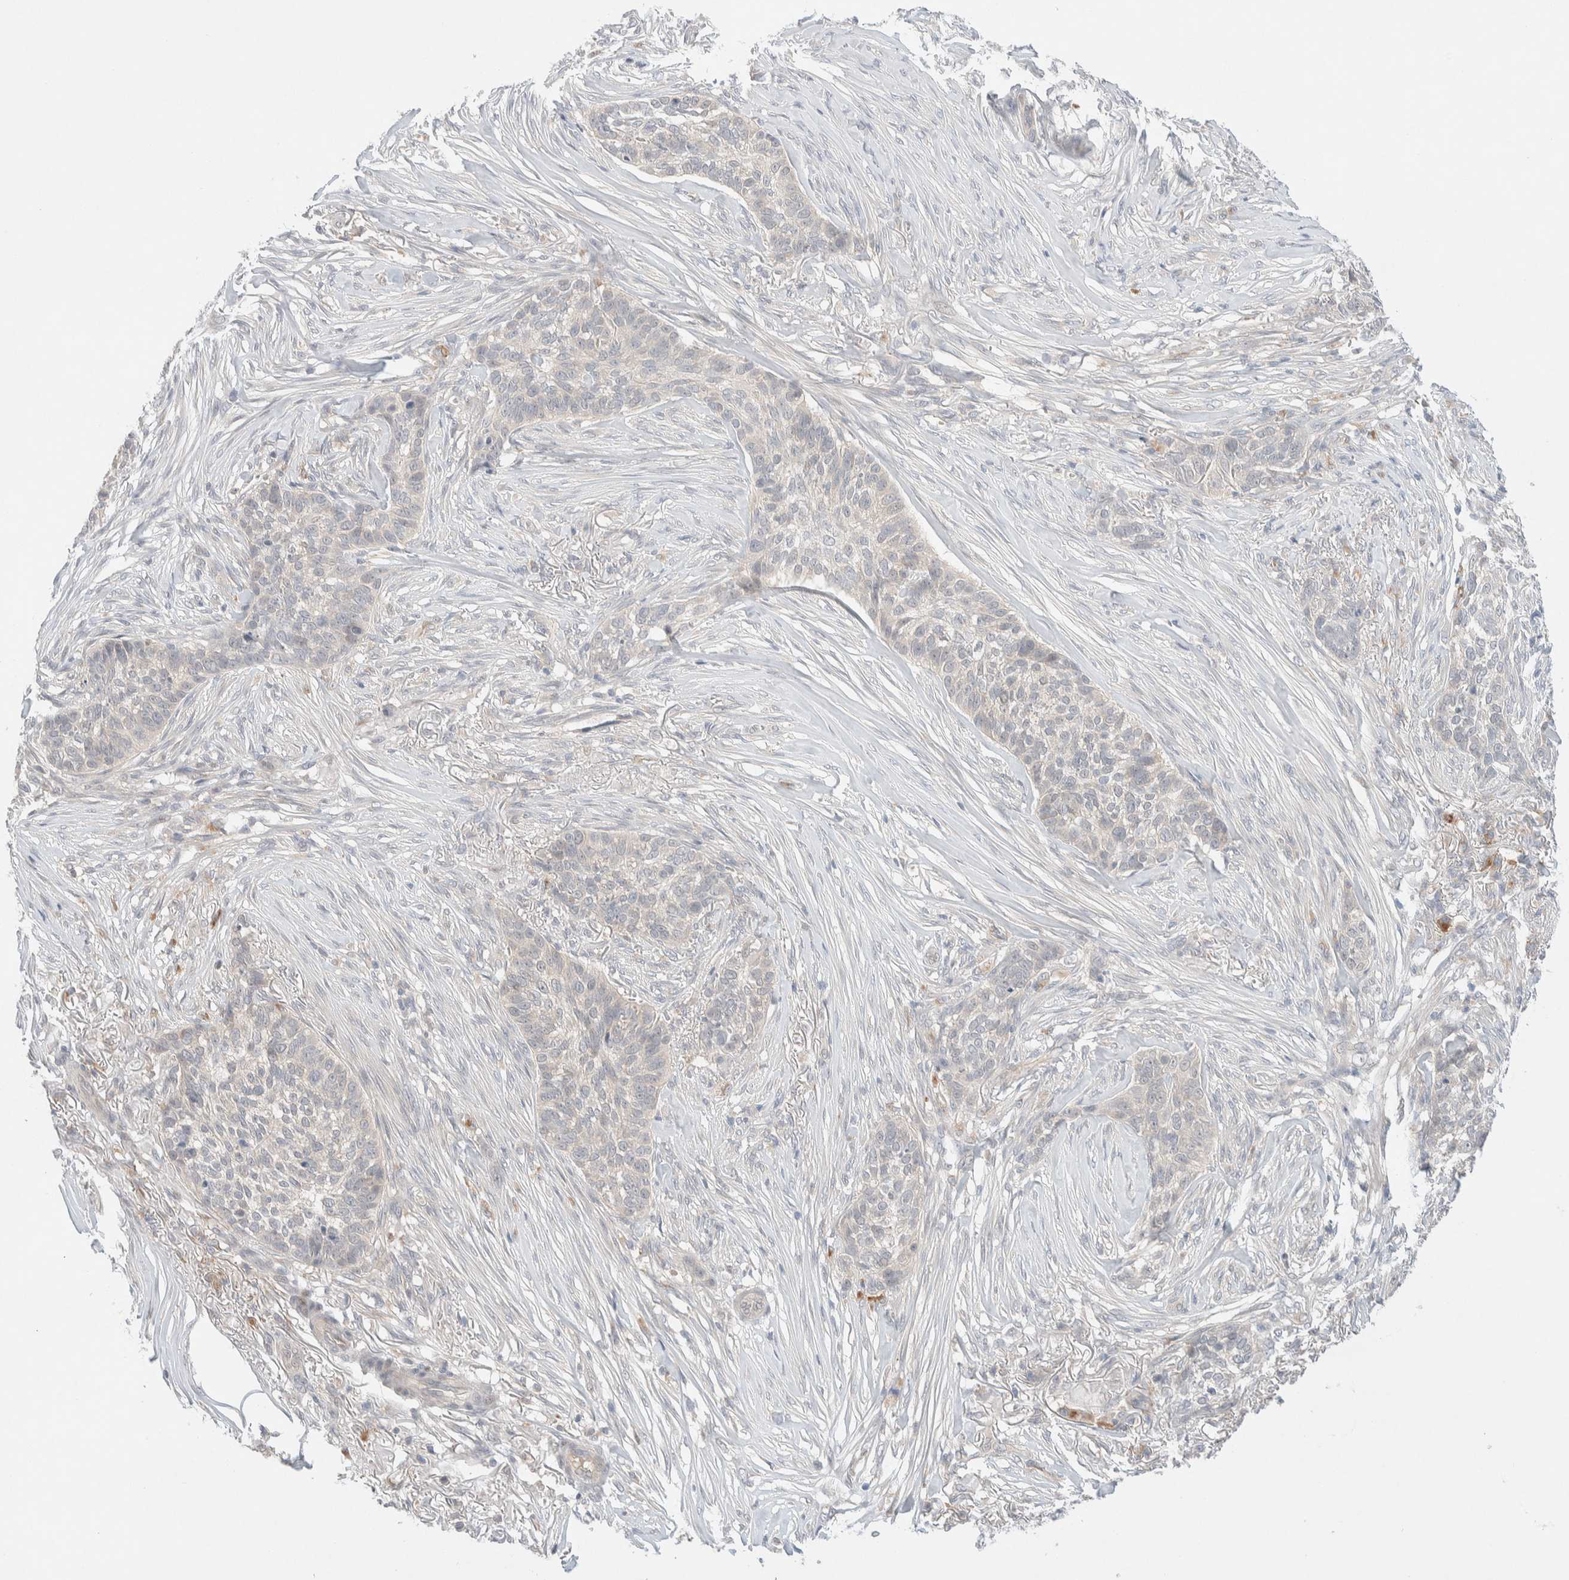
{"staining": {"intensity": "negative", "quantity": "none", "location": "none"}, "tissue": "skin cancer", "cell_type": "Tumor cells", "image_type": "cancer", "snomed": [{"axis": "morphology", "description": "Basal cell carcinoma"}, {"axis": "topography", "description": "Skin"}], "caption": "Image shows no protein positivity in tumor cells of skin basal cell carcinoma tissue.", "gene": "CHKA", "patient": {"sex": "male", "age": 85}}